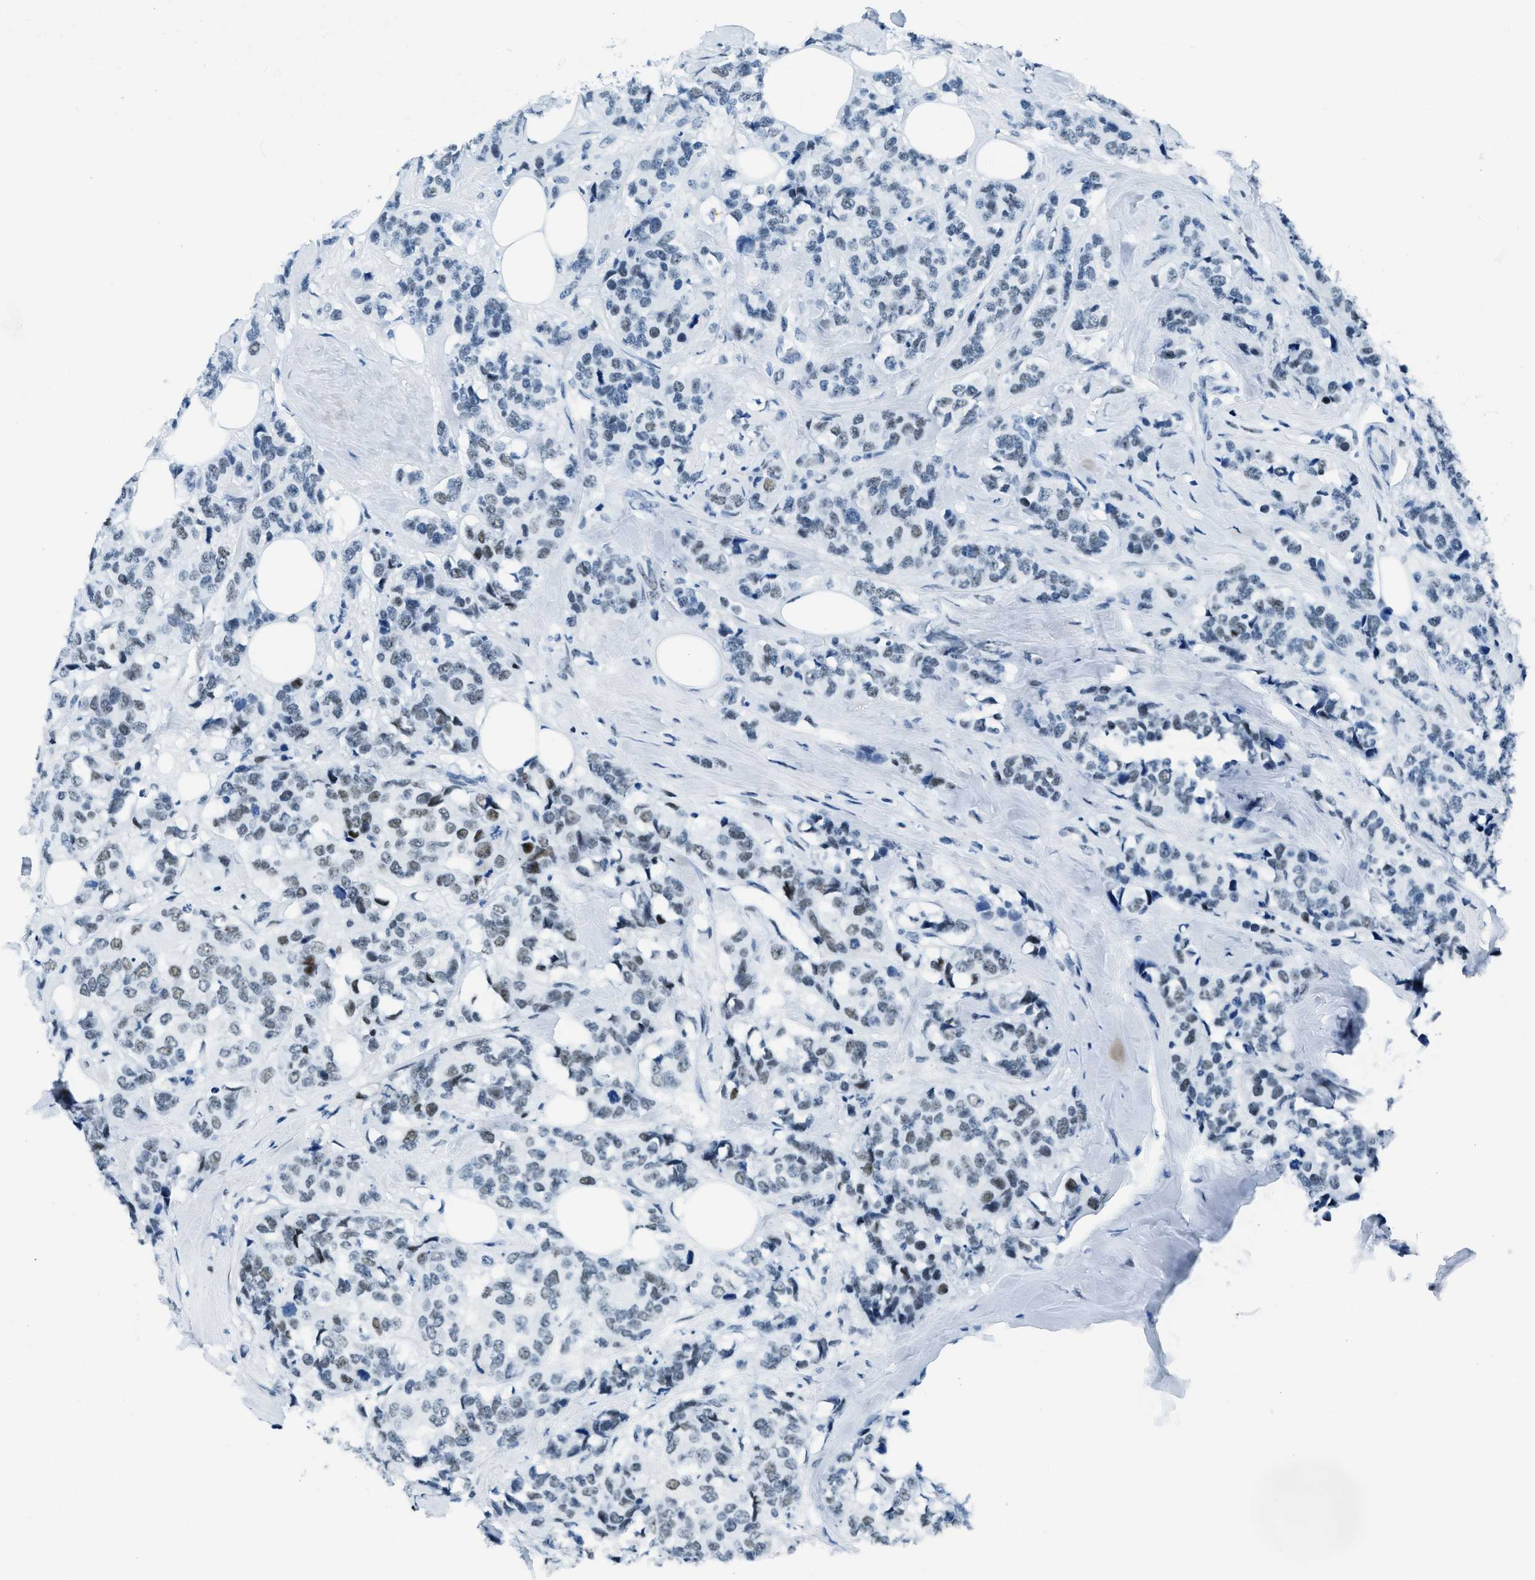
{"staining": {"intensity": "weak", "quantity": "25%-75%", "location": "nuclear"}, "tissue": "breast cancer", "cell_type": "Tumor cells", "image_type": "cancer", "snomed": [{"axis": "morphology", "description": "Lobular carcinoma"}, {"axis": "topography", "description": "Breast"}], "caption": "Breast lobular carcinoma stained for a protein (brown) demonstrates weak nuclear positive expression in about 25%-75% of tumor cells.", "gene": "PLA2G2A", "patient": {"sex": "female", "age": 59}}